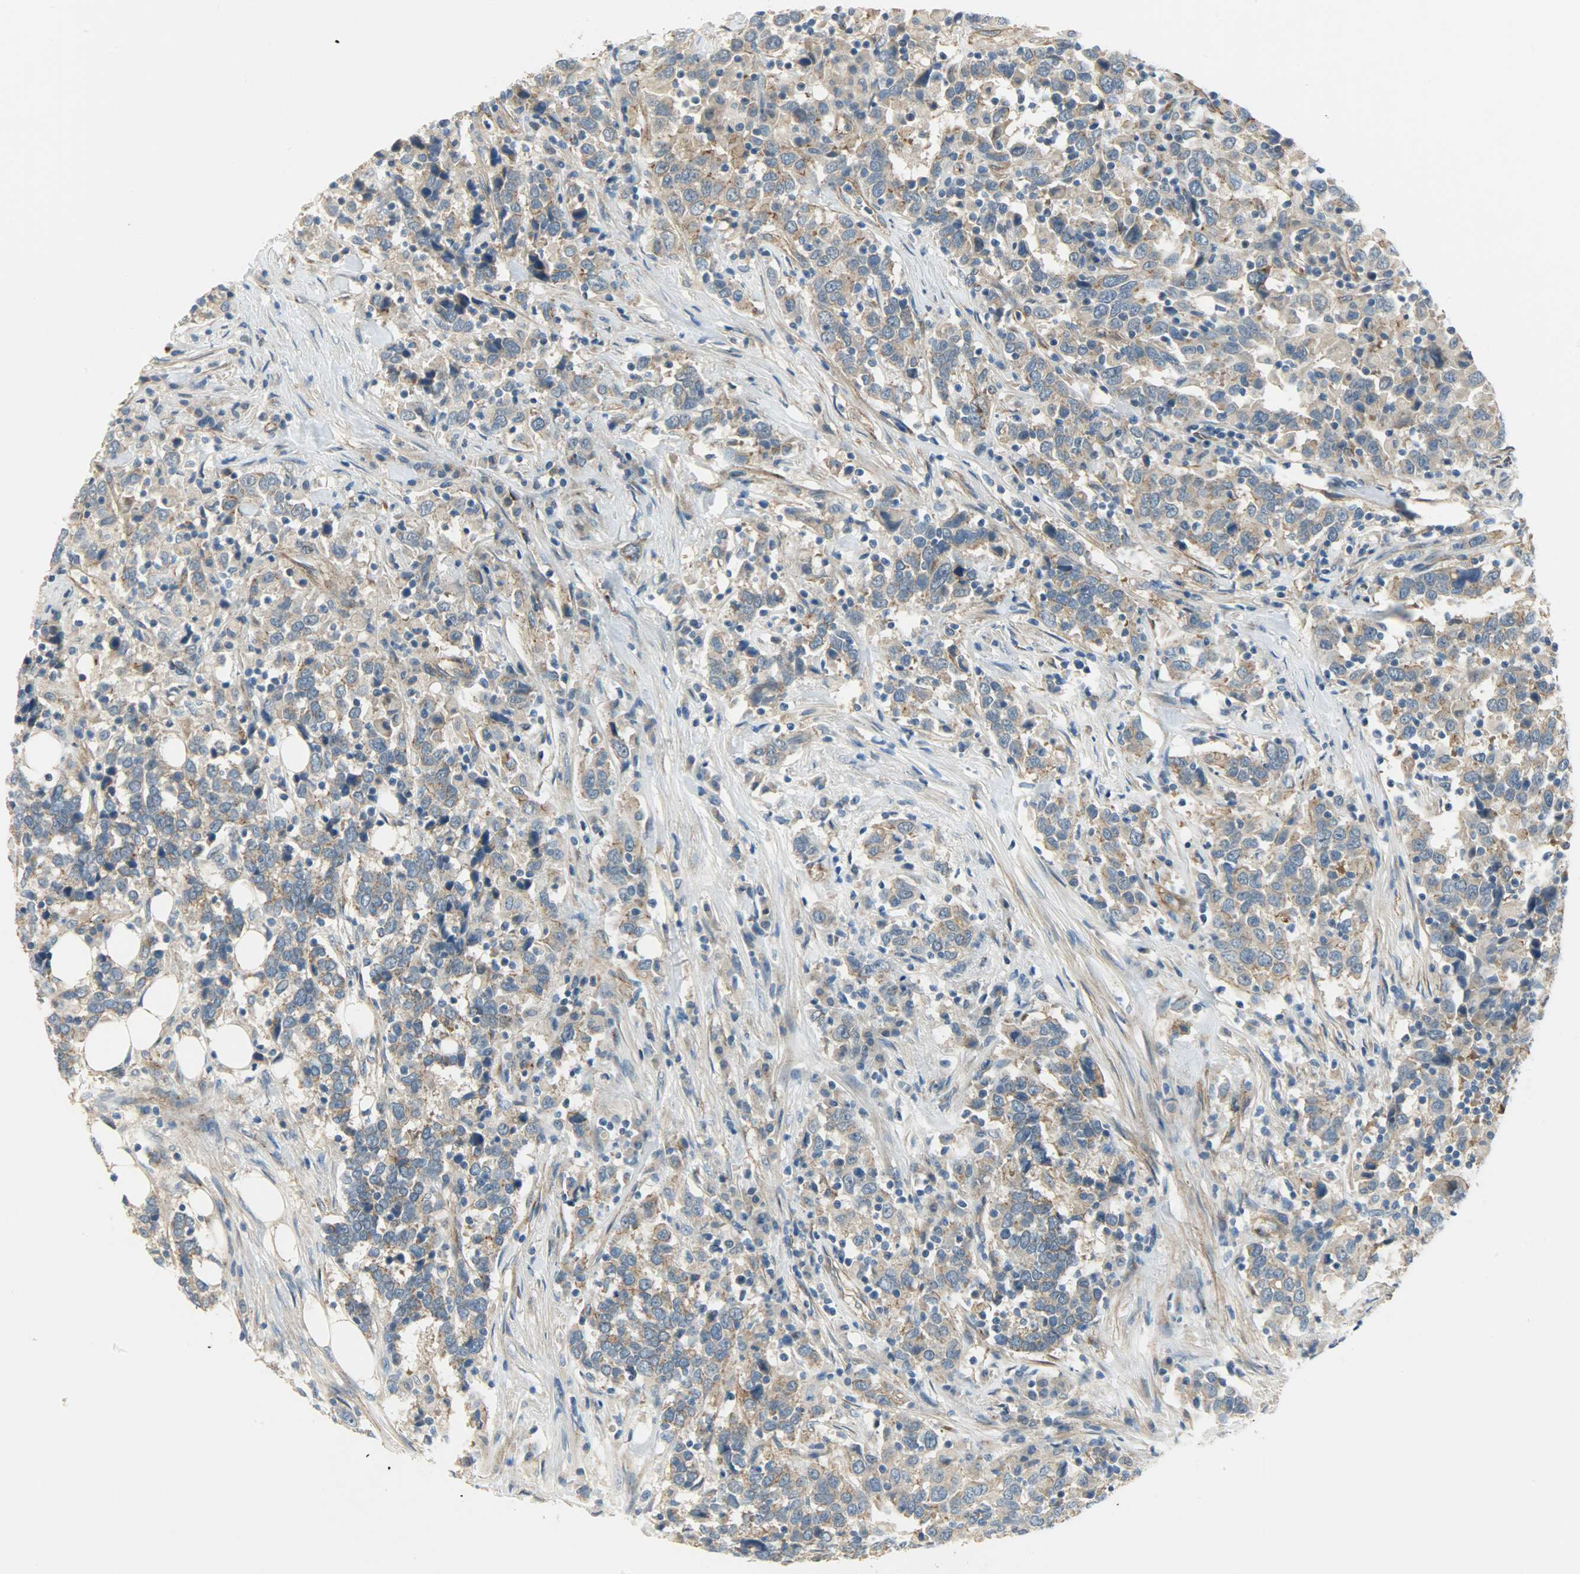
{"staining": {"intensity": "weak", "quantity": ">75%", "location": "cytoplasmic/membranous"}, "tissue": "urothelial cancer", "cell_type": "Tumor cells", "image_type": "cancer", "snomed": [{"axis": "morphology", "description": "Urothelial carcinoma, High grade"}, {"axis": "topography", "description": "Urinary bladder"}], "caption": "Protein analysis of urothelial cancer tissue demonstrates weak cytoplasmic/membranous staining in approximately >75% of tumor cells.", "gene": "KIAA1217", "patient": {"sex": "male", "age": 61}}